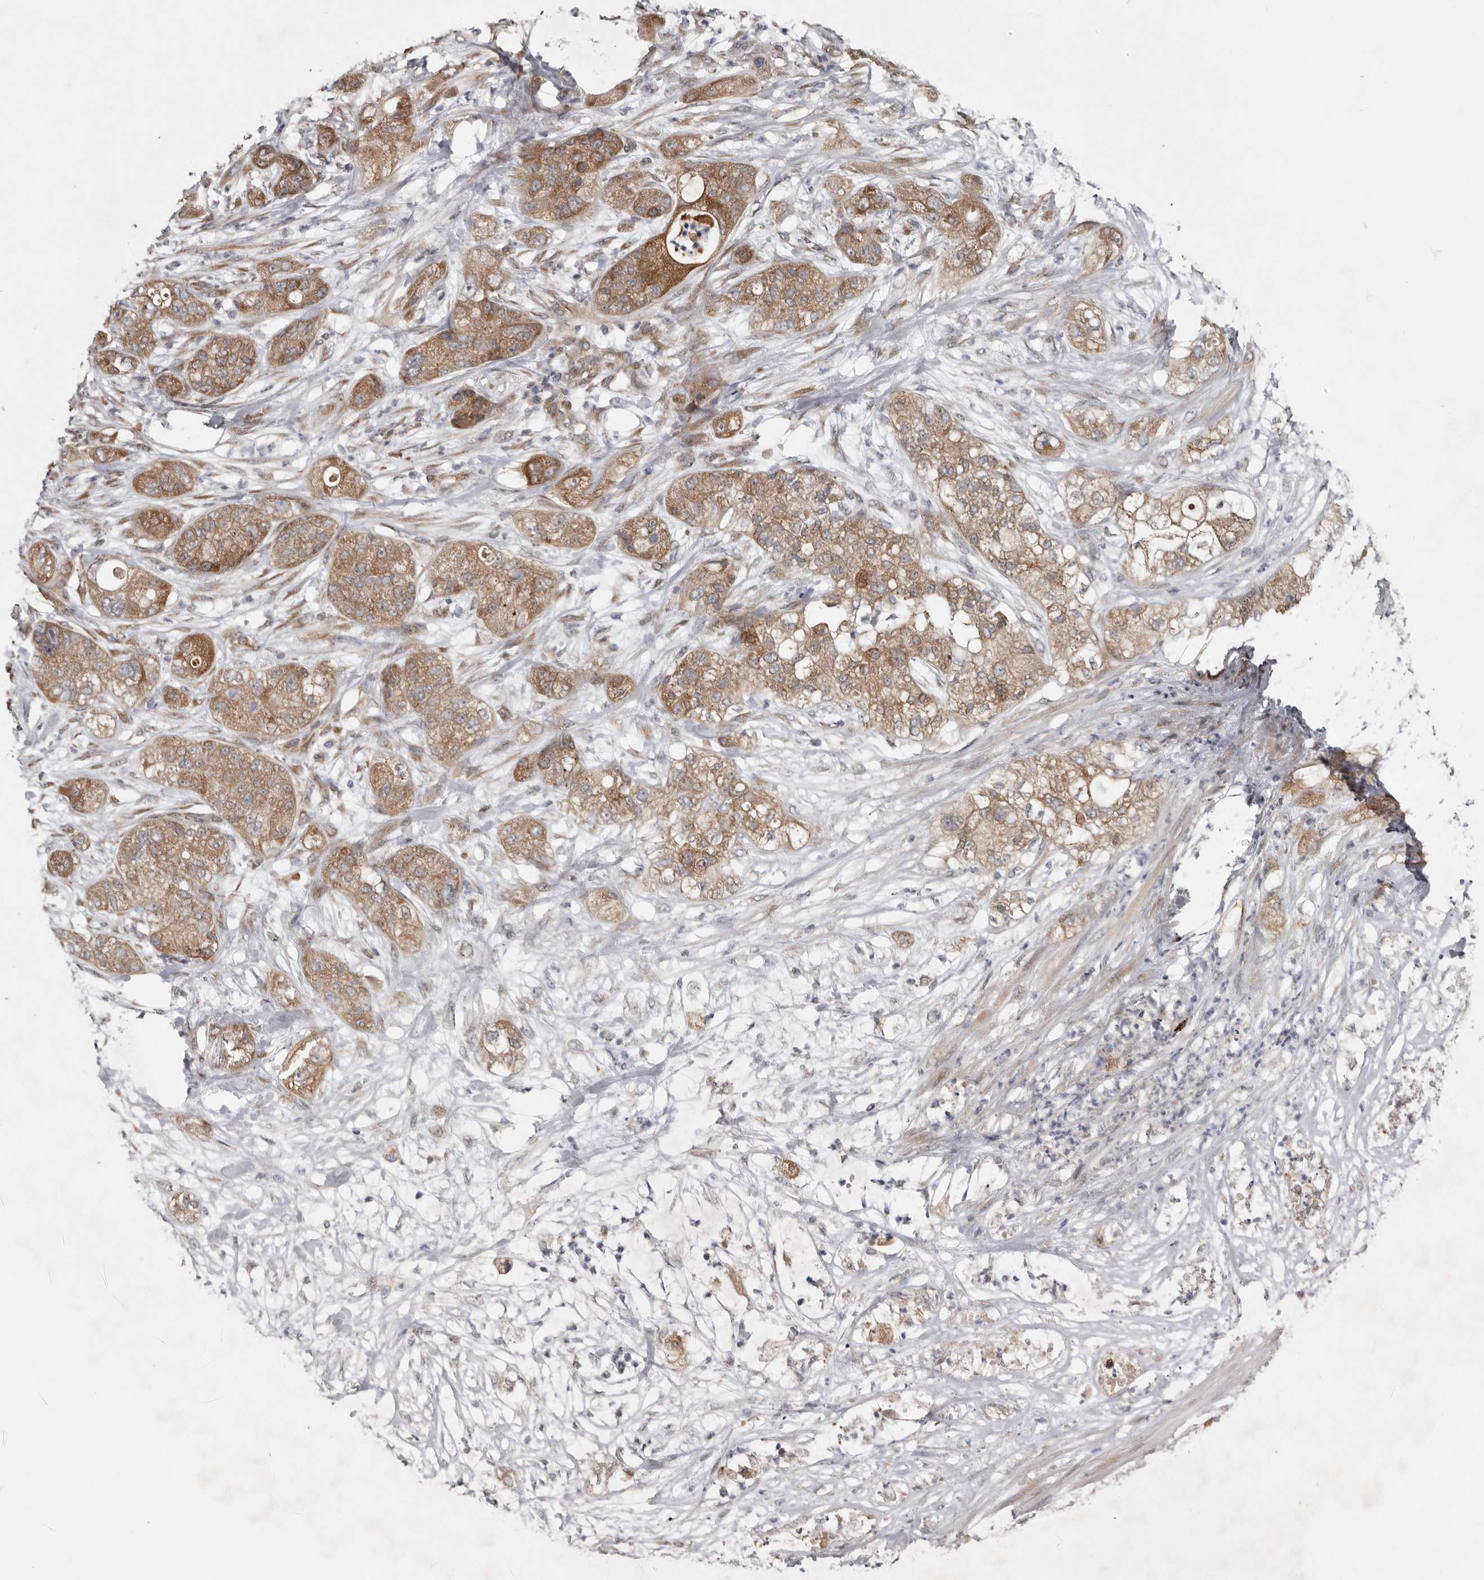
{"staining": {"intensity": "moderate", "quantity": ">75%", "location": "cytoplasmic/membranous"}, "tissue": "pancreatic cancer", "cell_type": "Tumor cells", "image_type": "cancer", "snomed": [{"axis": "morphology", "description": "Adenocarcinoma, NOS"}, {"axis": "topography", "description": "Pancreas"}], "caption": "High-magnification brightfield microscopy of adenocarcinoma (pancreatic) stained with DAB (brown) and counterstained with hematoxylin (blue). tumor cells exhibit moderate cytoplasmic/membranous staining is identified in approximately>75% of cells.", "gene": "CHML", "patient": {"sex": "female", "age": 78}}